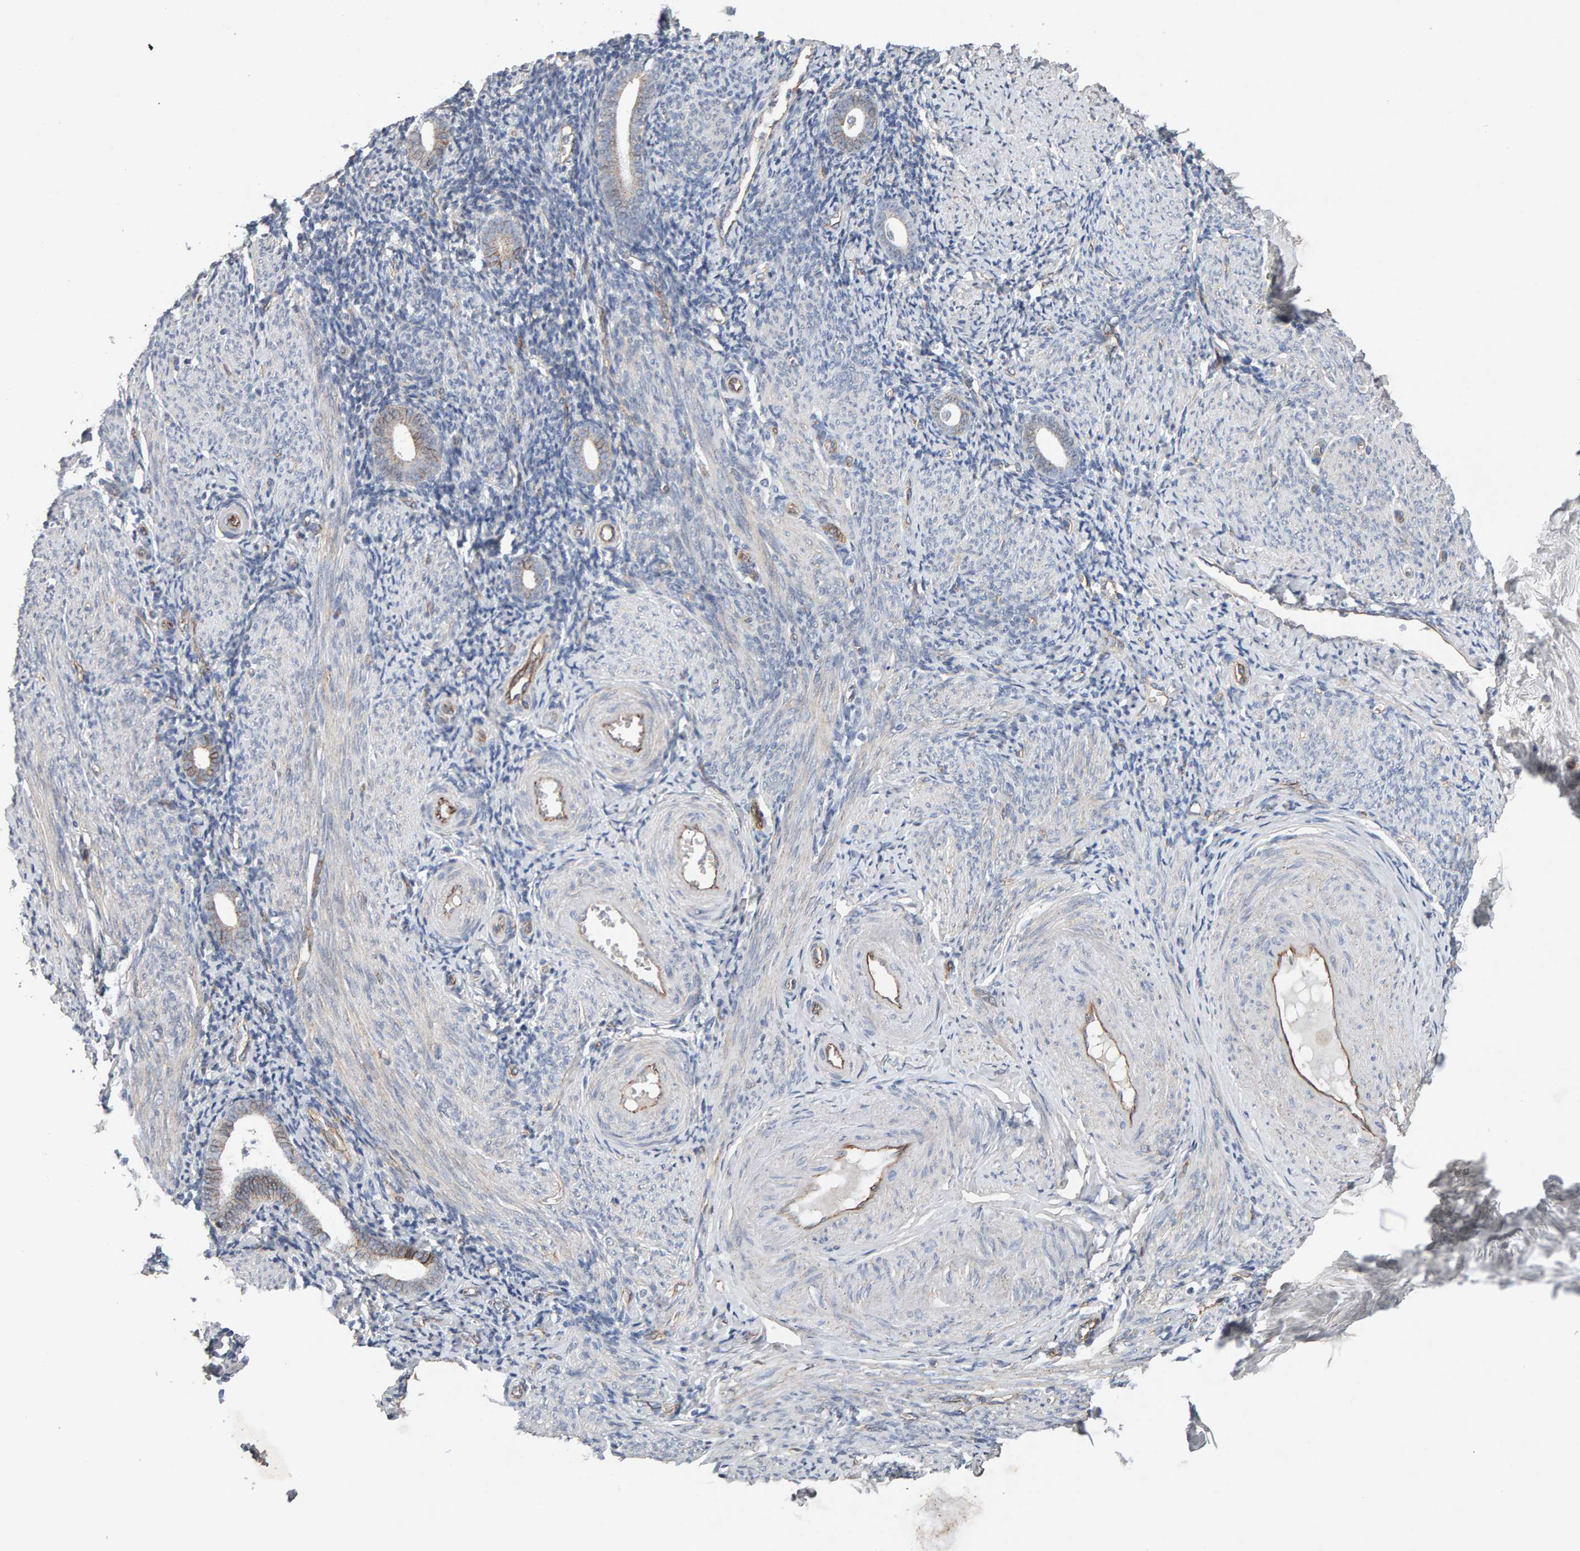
{"staining": {"intensity": "negative", "quantity": "none", "location": "none"}, "tissue": "endometrium", "cell_type": "Cells in endometrial stroma", "image_type": "normal", "snomed": [{"axis": "morphology", "description": "Normal tissue, NOS"}, {"axis": "topography", "description": "Endometrium"}], "caption": "Protein analysis of normal endometrium displays no significant expression in cells in endometrial stroma.", "gene": "PTPRM", "patient": {"sex": "female", "age": 50}}